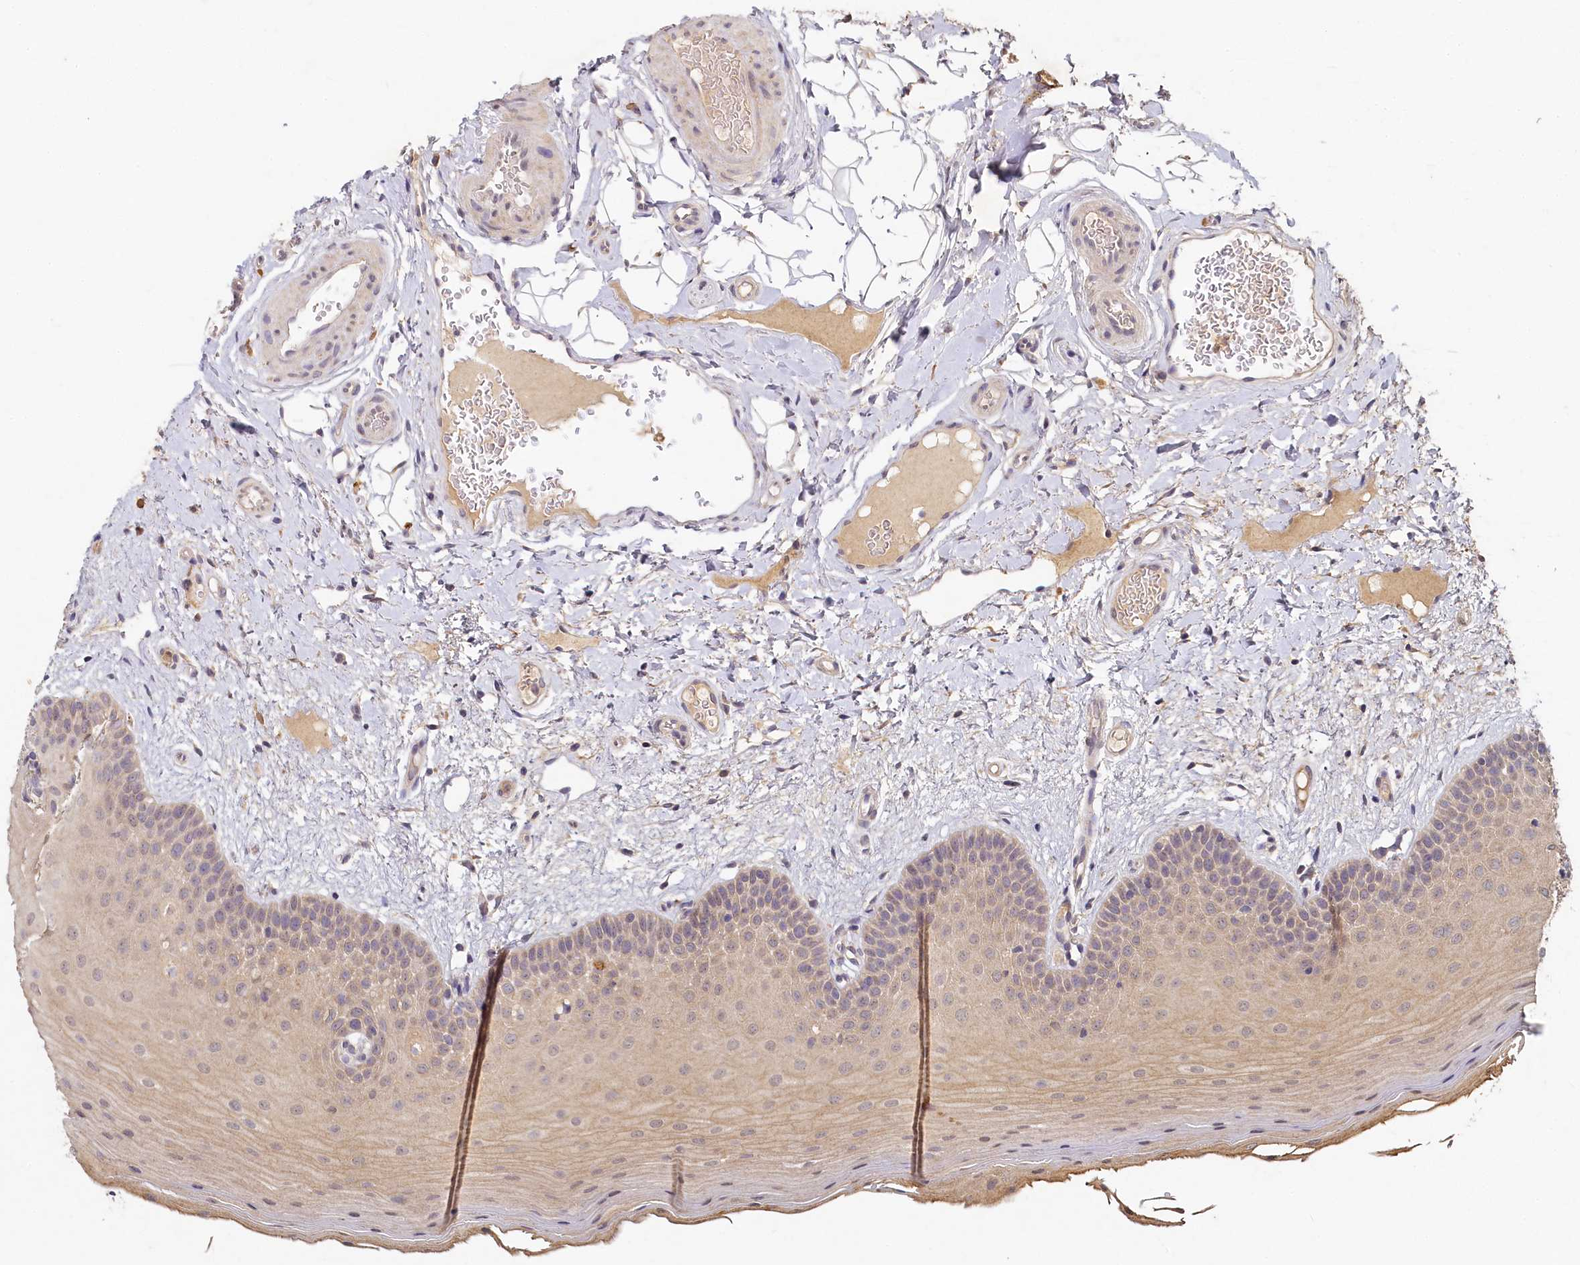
{"staining": {"intensity": "weak", "quantity": ">75%", "location": "cytoplasmic/membranous"}, "tissue": "oral mucosa", "cell_type": "Squamous epithelial cells", "image_type": "normal", "snomed": [{"axis": "morphology", "description": "Normal tissue, NOS"}, {"axis": "topography", "description": "Oral tissue"}, {"axis": "topography", "description": "Tounge, NOS"}], "caption": "A low amount of weak cytoplasmic/membranous expression is appreciated in approximately >75% of squamous epithelial cells in normal oral mucosa.", "gene": "HERC3", "patient": {"sex": "male", "age": 47}}